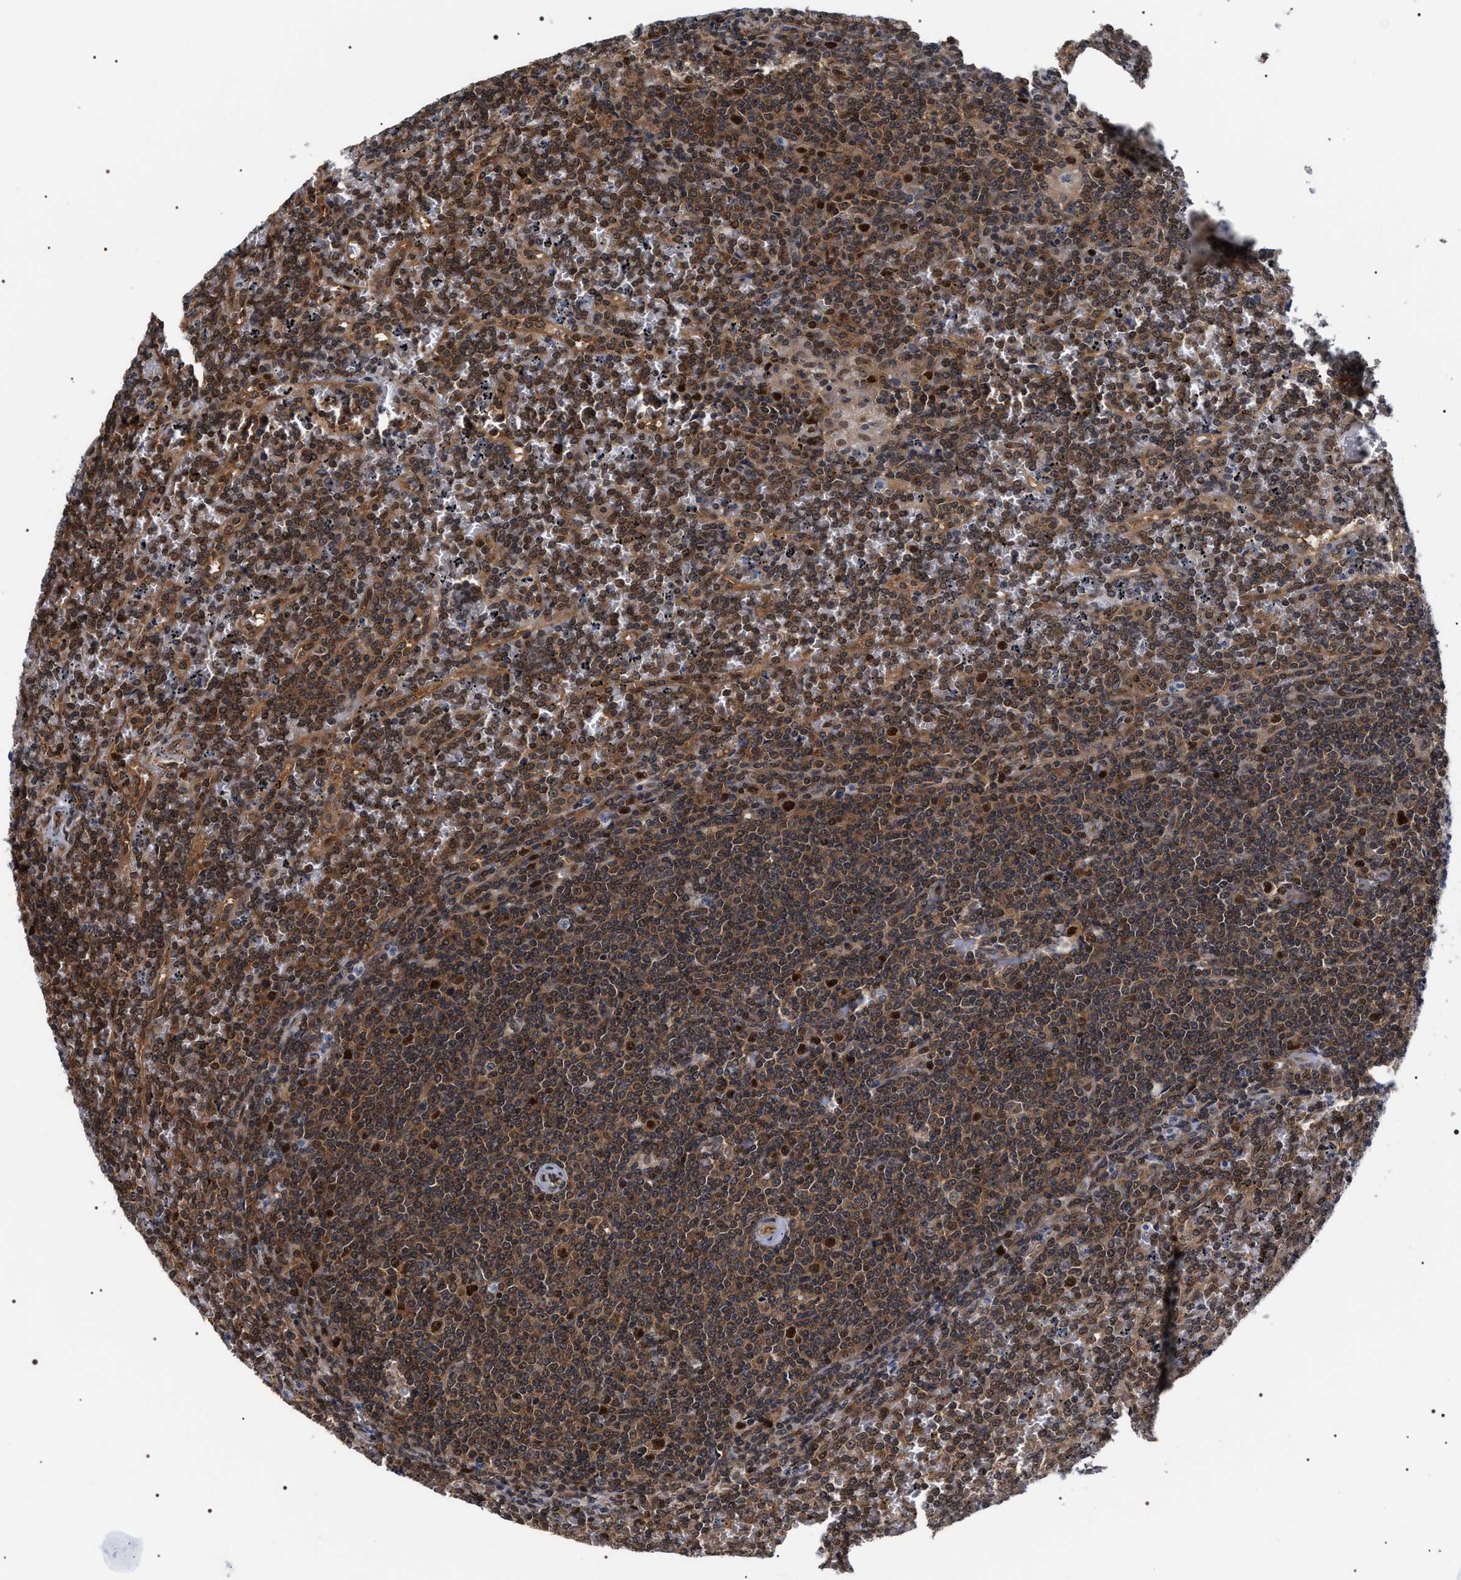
{"staining": {"intensity": "moderate", "quantity": ">75%", "location": "cytoplasmic/membranous,nuclear"}, "tissue": "lymphoma", "cell_type": "Tumor cells", "image_type": "cancer", "snomed": [{"axis": "morphology", "description": "Malignant lymphoma, non-Hodgkin's type, Low grade"}, {"axis": "topography", "description": "Spleen"}], "caption": "Tumor cells demonstrate medium levels of moderate cytoplasmic/membranous and nuclear expression in approximately >75% of cells in human malignant lymphoma, non-Hodgkin's type (low-grade).", "gene": "BAG6", "patient": {"sex": "female", "age": 19}}